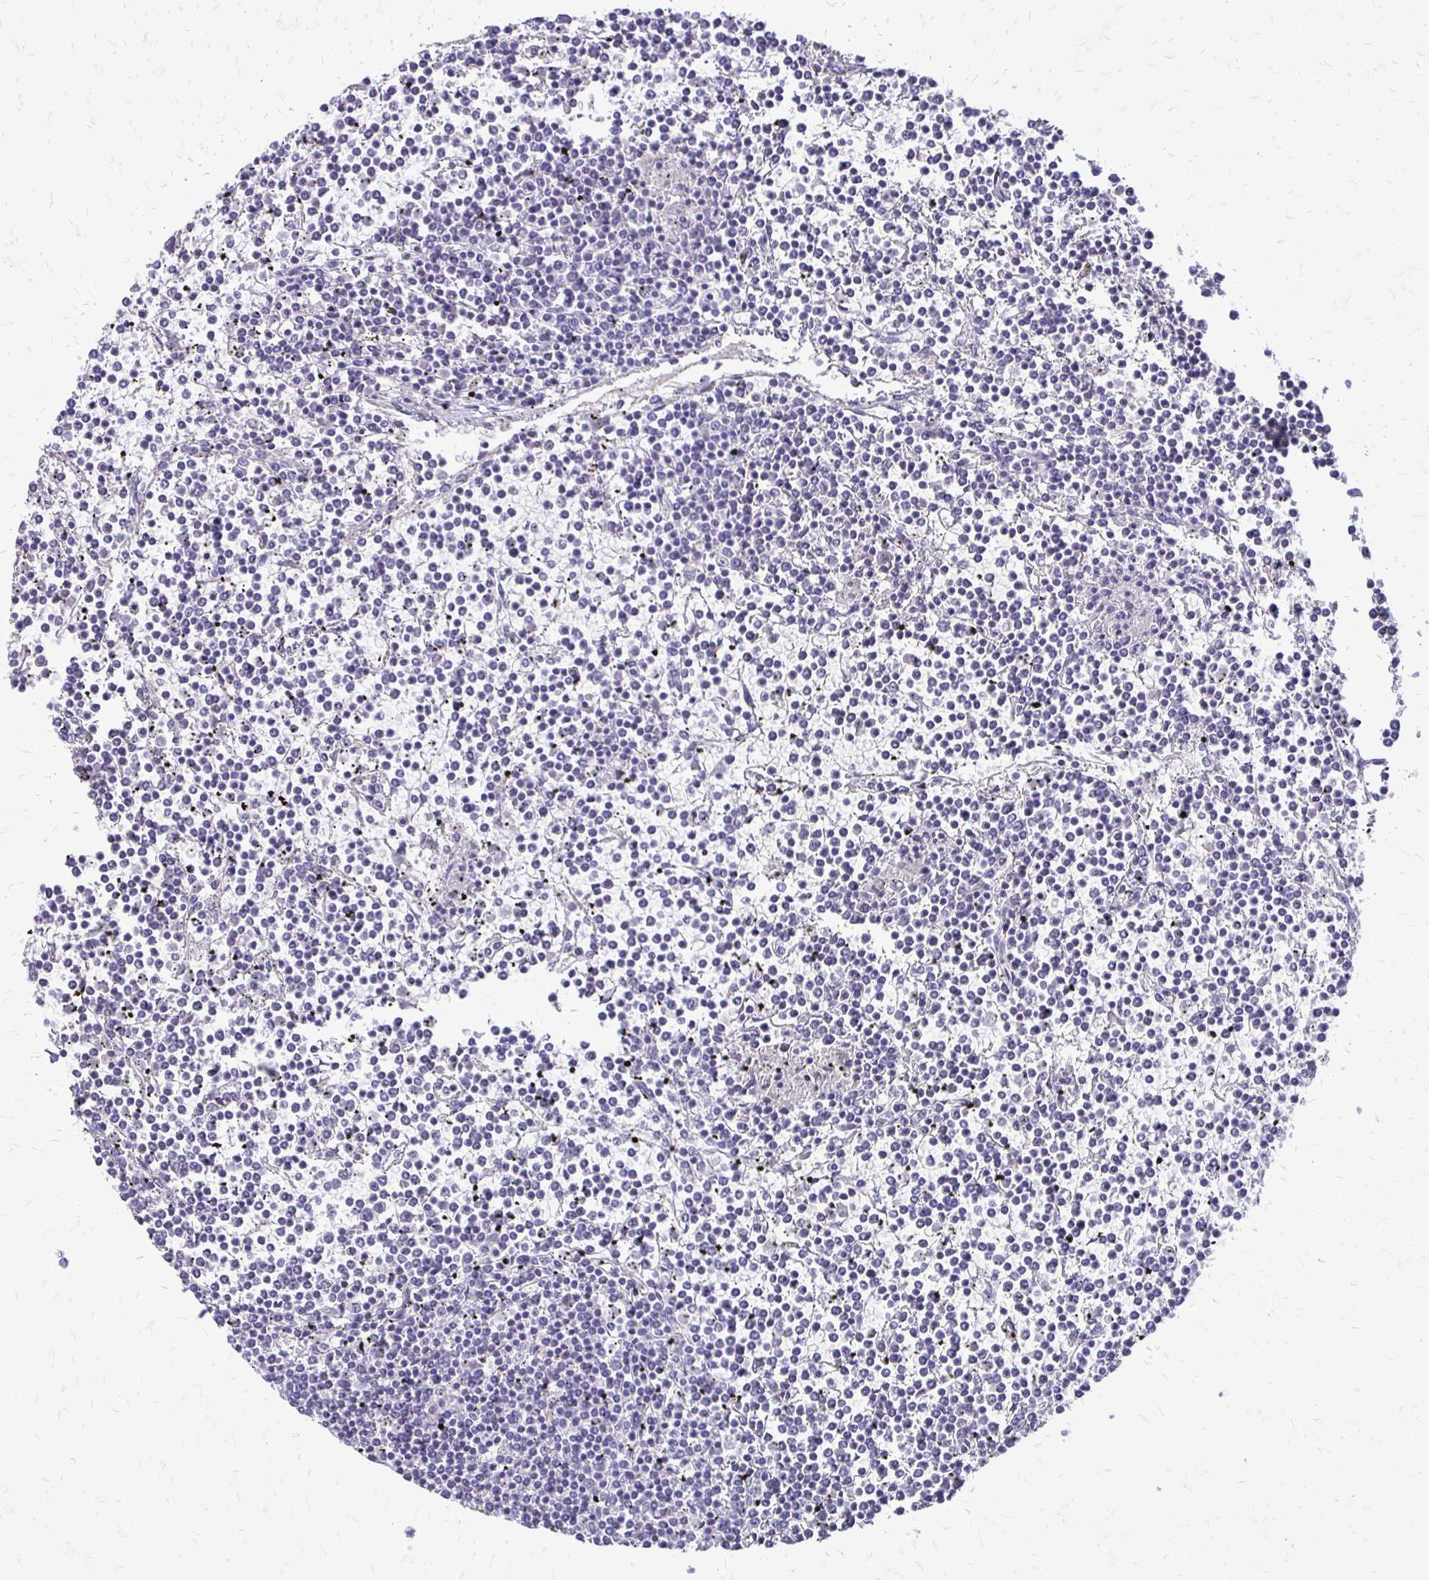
{"staining": {"intensity": "negative", "quantity": "none", "location": "none"}, "tissue": "lymphoma", "cell_type": "Tumor cells", "image_type": "cancer", "snomed": [{"axis": "morphology", "description": "Malignant lymphoma, non-Hodgkin's type, Low grade"}, {"axis": "topography", "description": "Spleen"}], "caption": "This is a micrograph of immunohistochemistry staining of low-grade malignant lymphoma, non-Hodgkin's type, which shows no positivity in tumor cells. (DAB (3,3'-diaminobenzidine) IHC, high magnification).", "gene": "ALPG", "patient": {"sex": "female", "age": 19}}